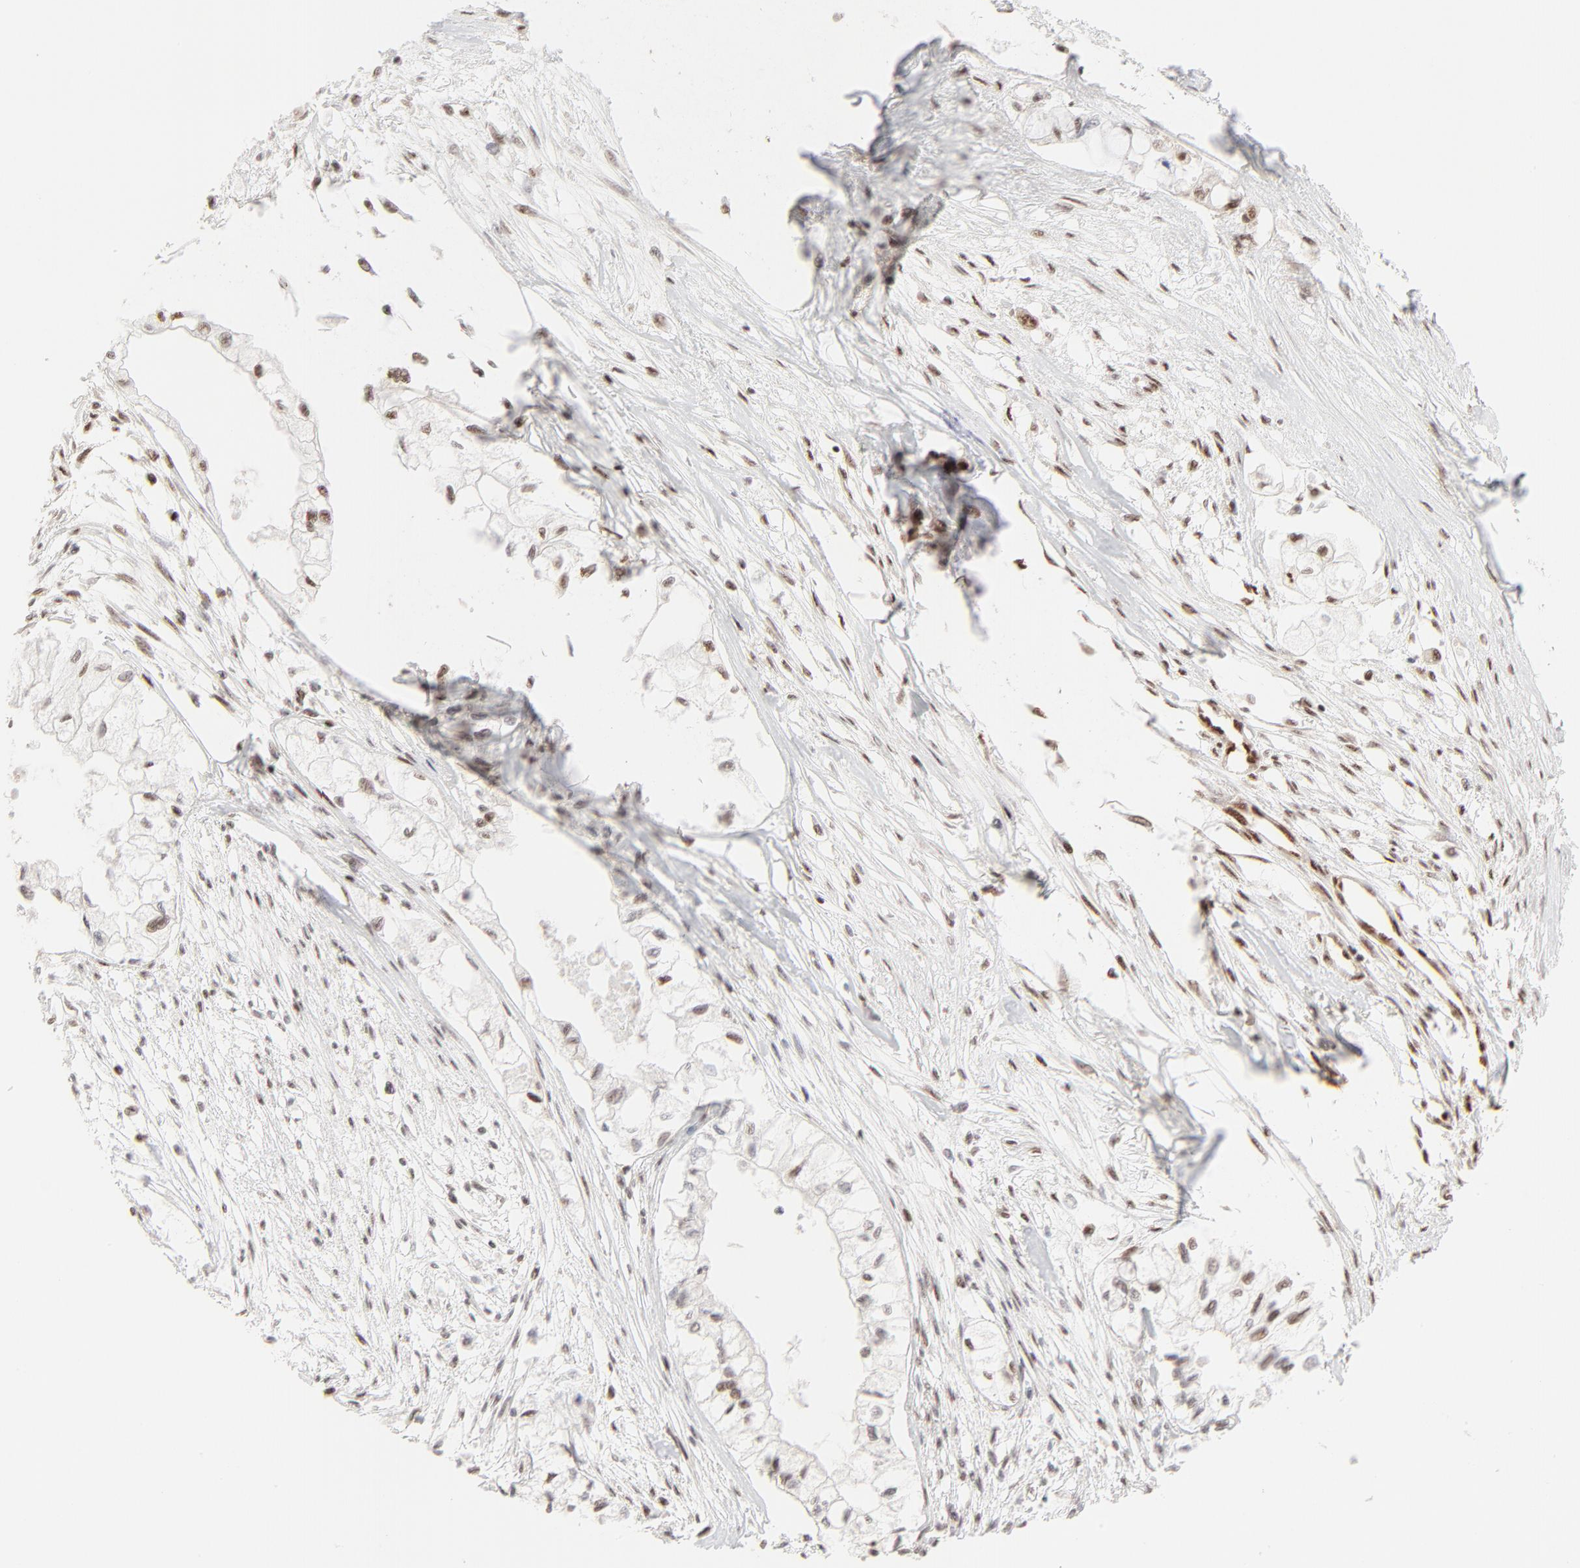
{"staining": {"intensity": "moderate", "quantity": ">75%", "location": "nuclear"}, "tissue": "pancreatic cancer", "cell_type": "Tumor cells", "image_type": "cancer", "snomed": [{"axis": "morphology", "description": "Adenocarcinoma, NOS"}, {"axis": "topography", "description": "Pancreas"}], "caption": "An image of pancreatic adenocarcinoma stained for a protein exhibits moderate nuclear brown staining in tumor cells.", "gene": "TARDBP", "patient": {"sex": "male", "age": 79}}